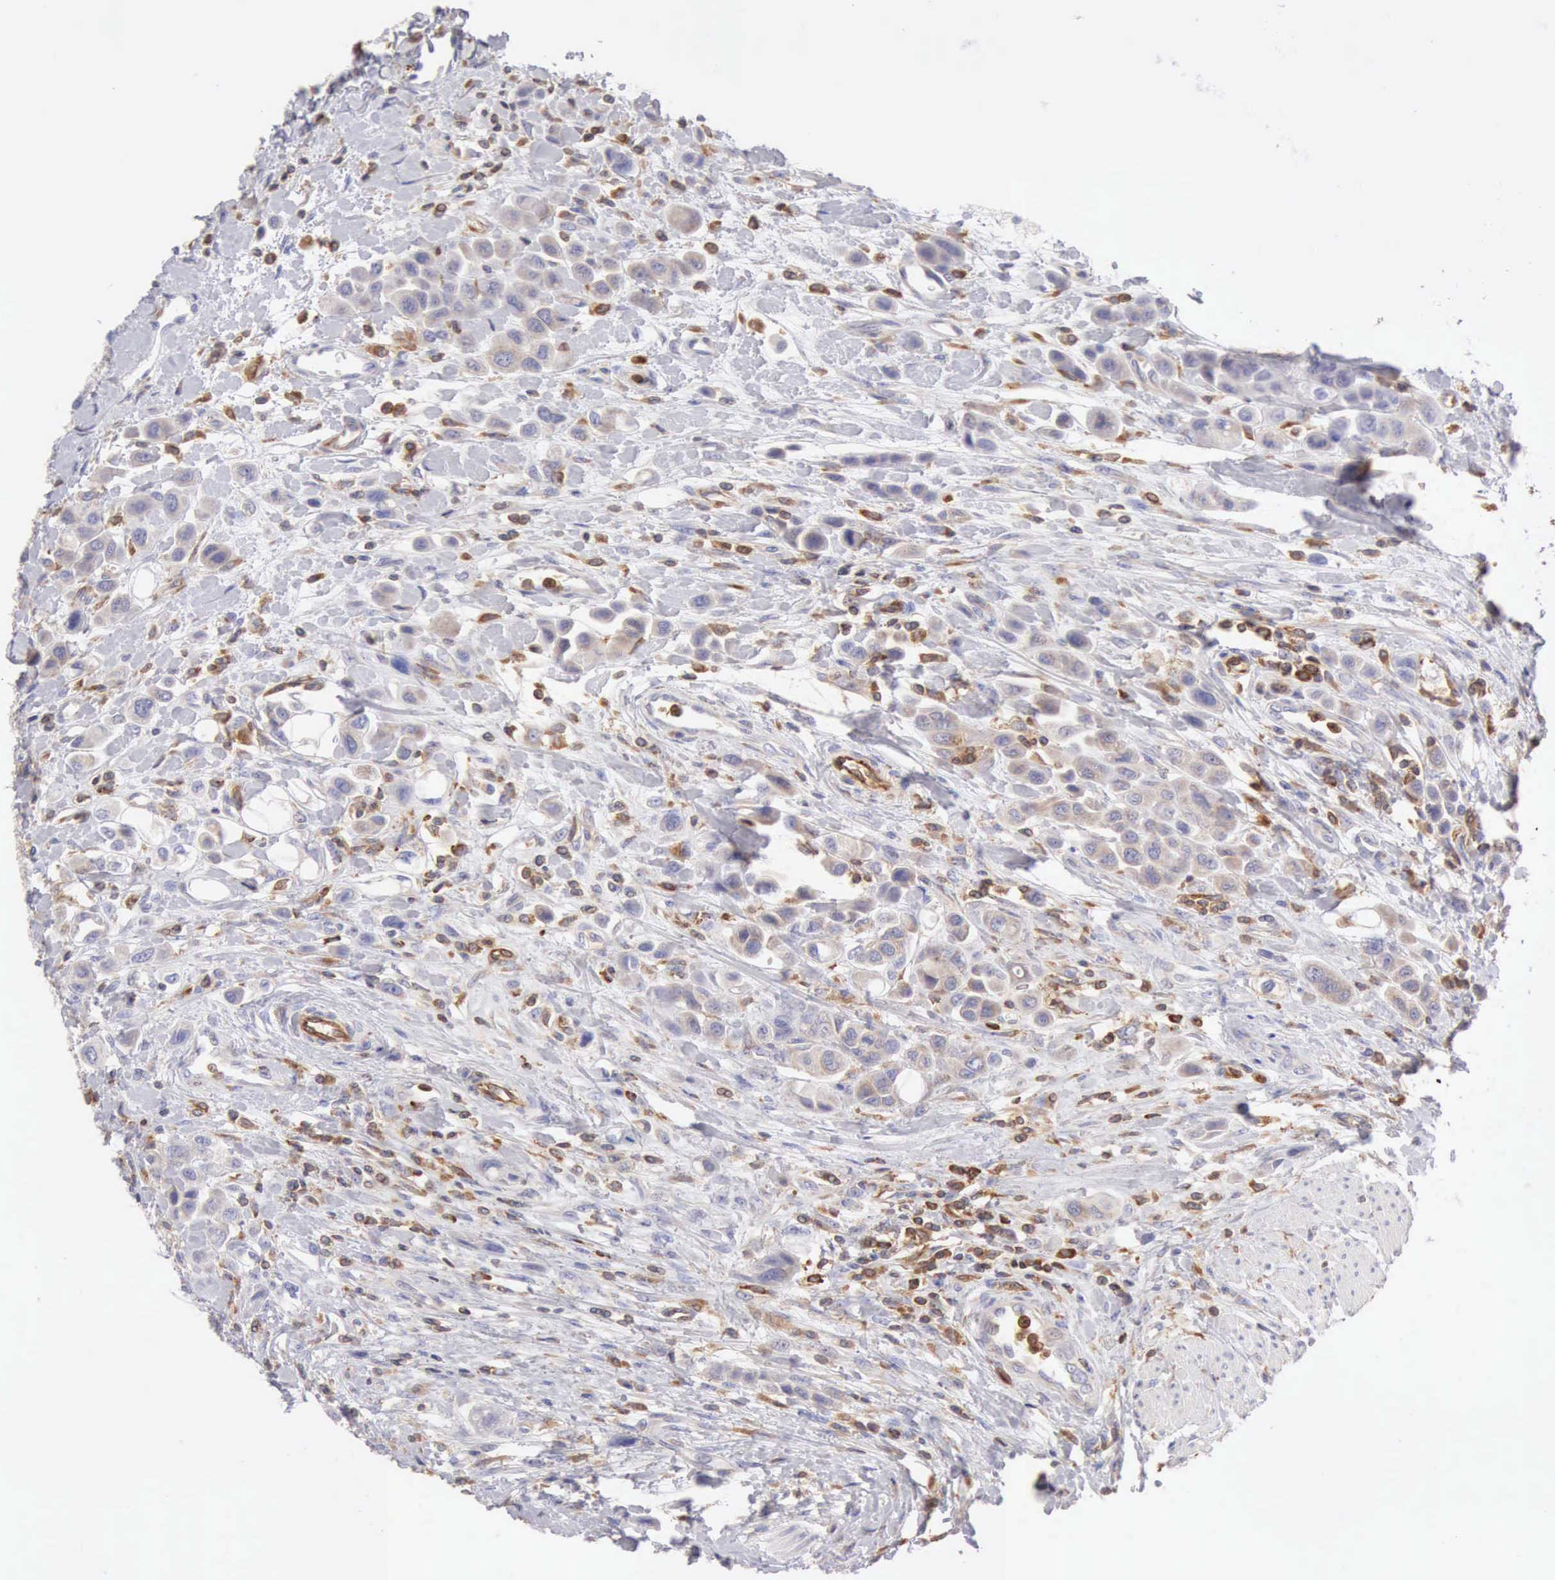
{"staining": {"intensity": "weak", "quantity": ">75%", "location": "cytoplasmic/membranous"}, "tissue": "urothelial cancer", "cell_type": "Tumor cells", "image_type": "cancer", "snomed": [{"axis": "morphology", "description": "Urothelial carcinoma, High grade"}, {"axis": "topography", "description": "Urinary bladder"}], "caption": "Immunohistochemistry of human urothelial carcinoma (high-grade) displays low levels of weak cytoplasmic/membranous expression in about >75% of tumor cells.", "gene": "ARHGAP4", "patient": {"sex": "male", "age": 50}}